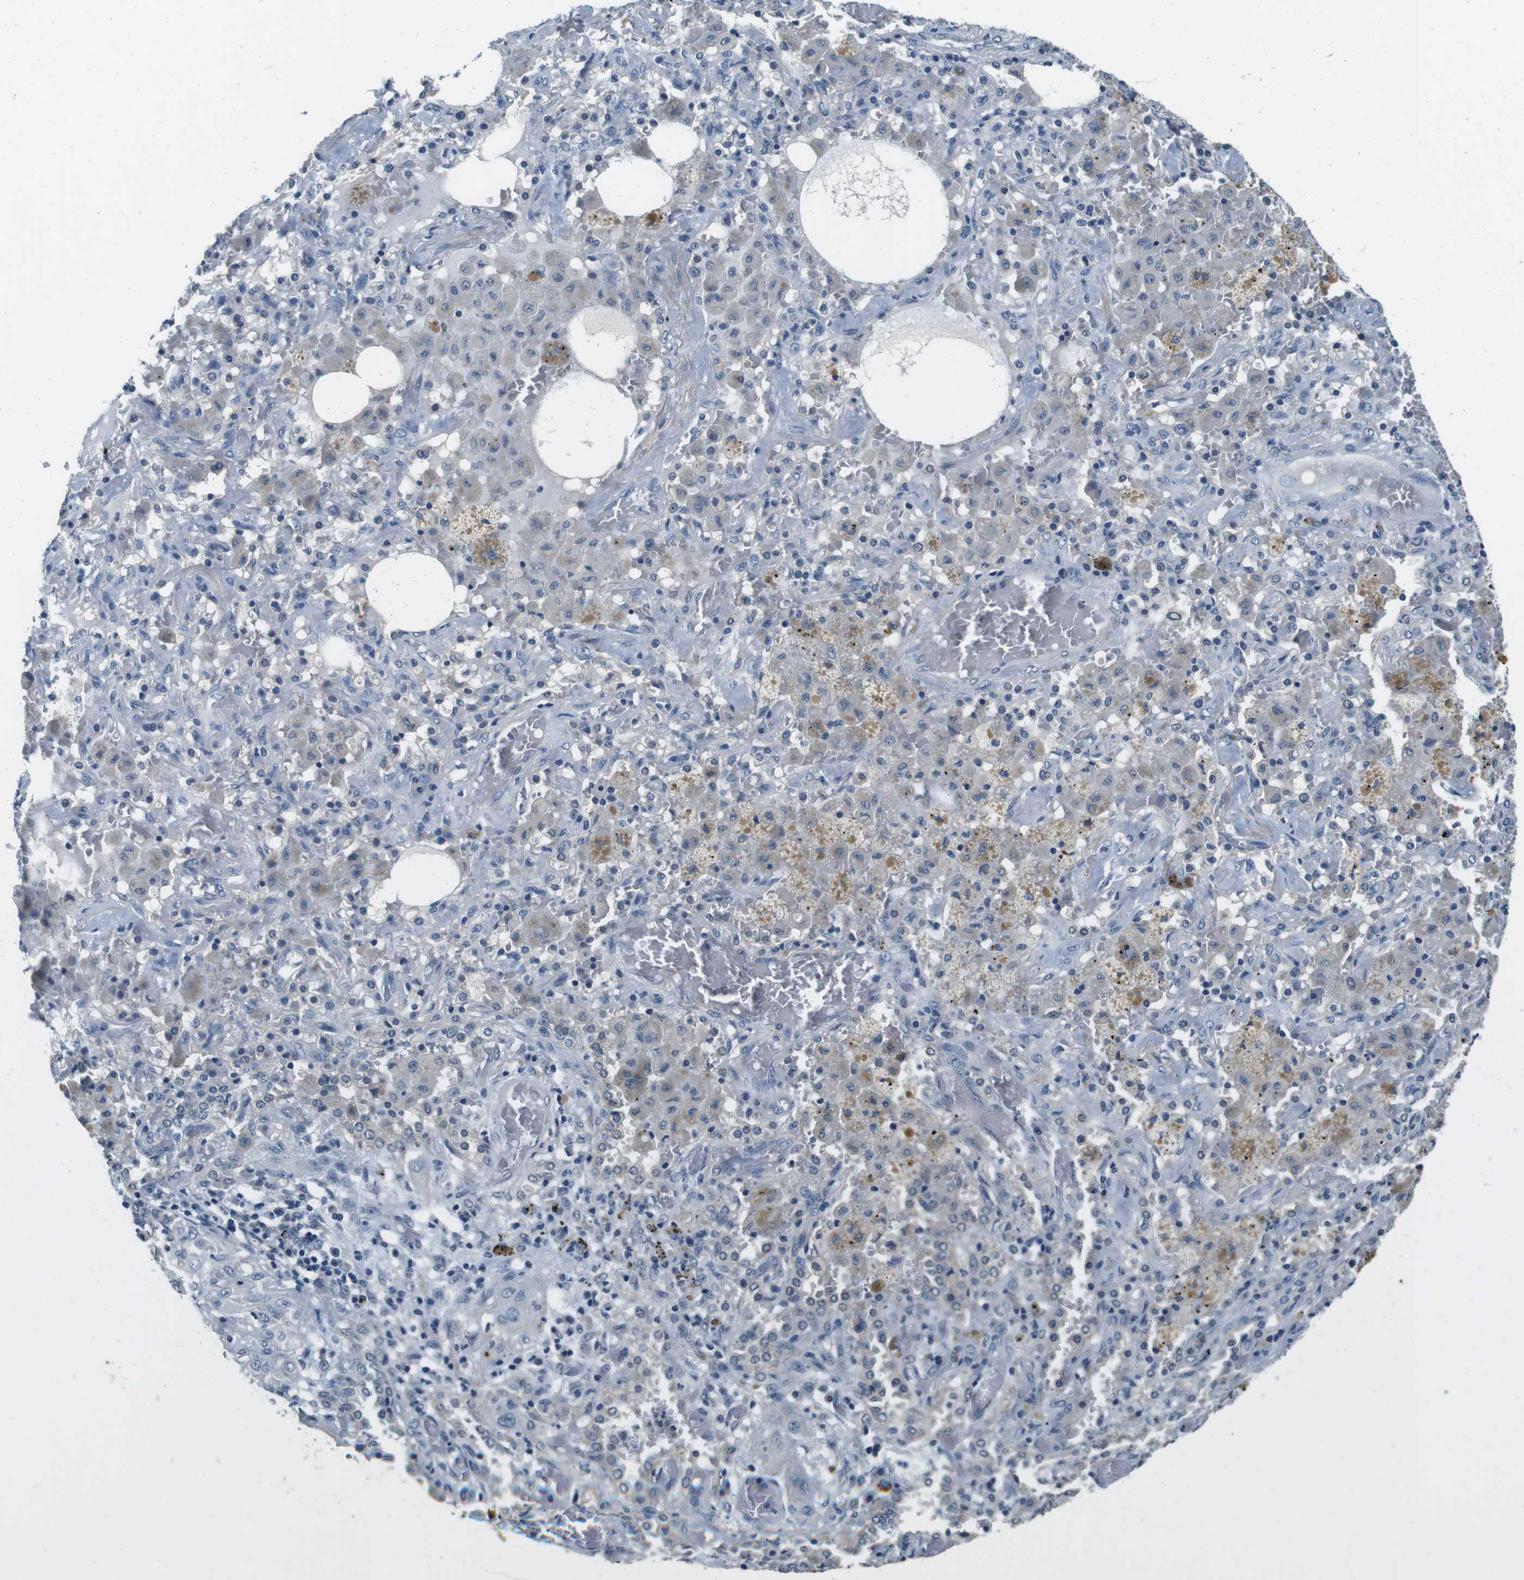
{"staining": {"intensity": "negative", "quantity": "none", "location": "none"}, "tissue": "lung cancer", "cell_type": "Tumor cells", "image_type": "cancer", "snomed": [{"axis": "morphology", "description": "Squamous cell carcinoma, NOS"}, {"axis": "topography", "description": "Lung"}], "caption": "IHC micrograph of neoplastic tissue: squamous cell carcinoma (lung) stained with DAB displays no significant protein positivity in tumor cells.", "gene": "DTNA", "patient": {"sex": "female", "age": 47}}